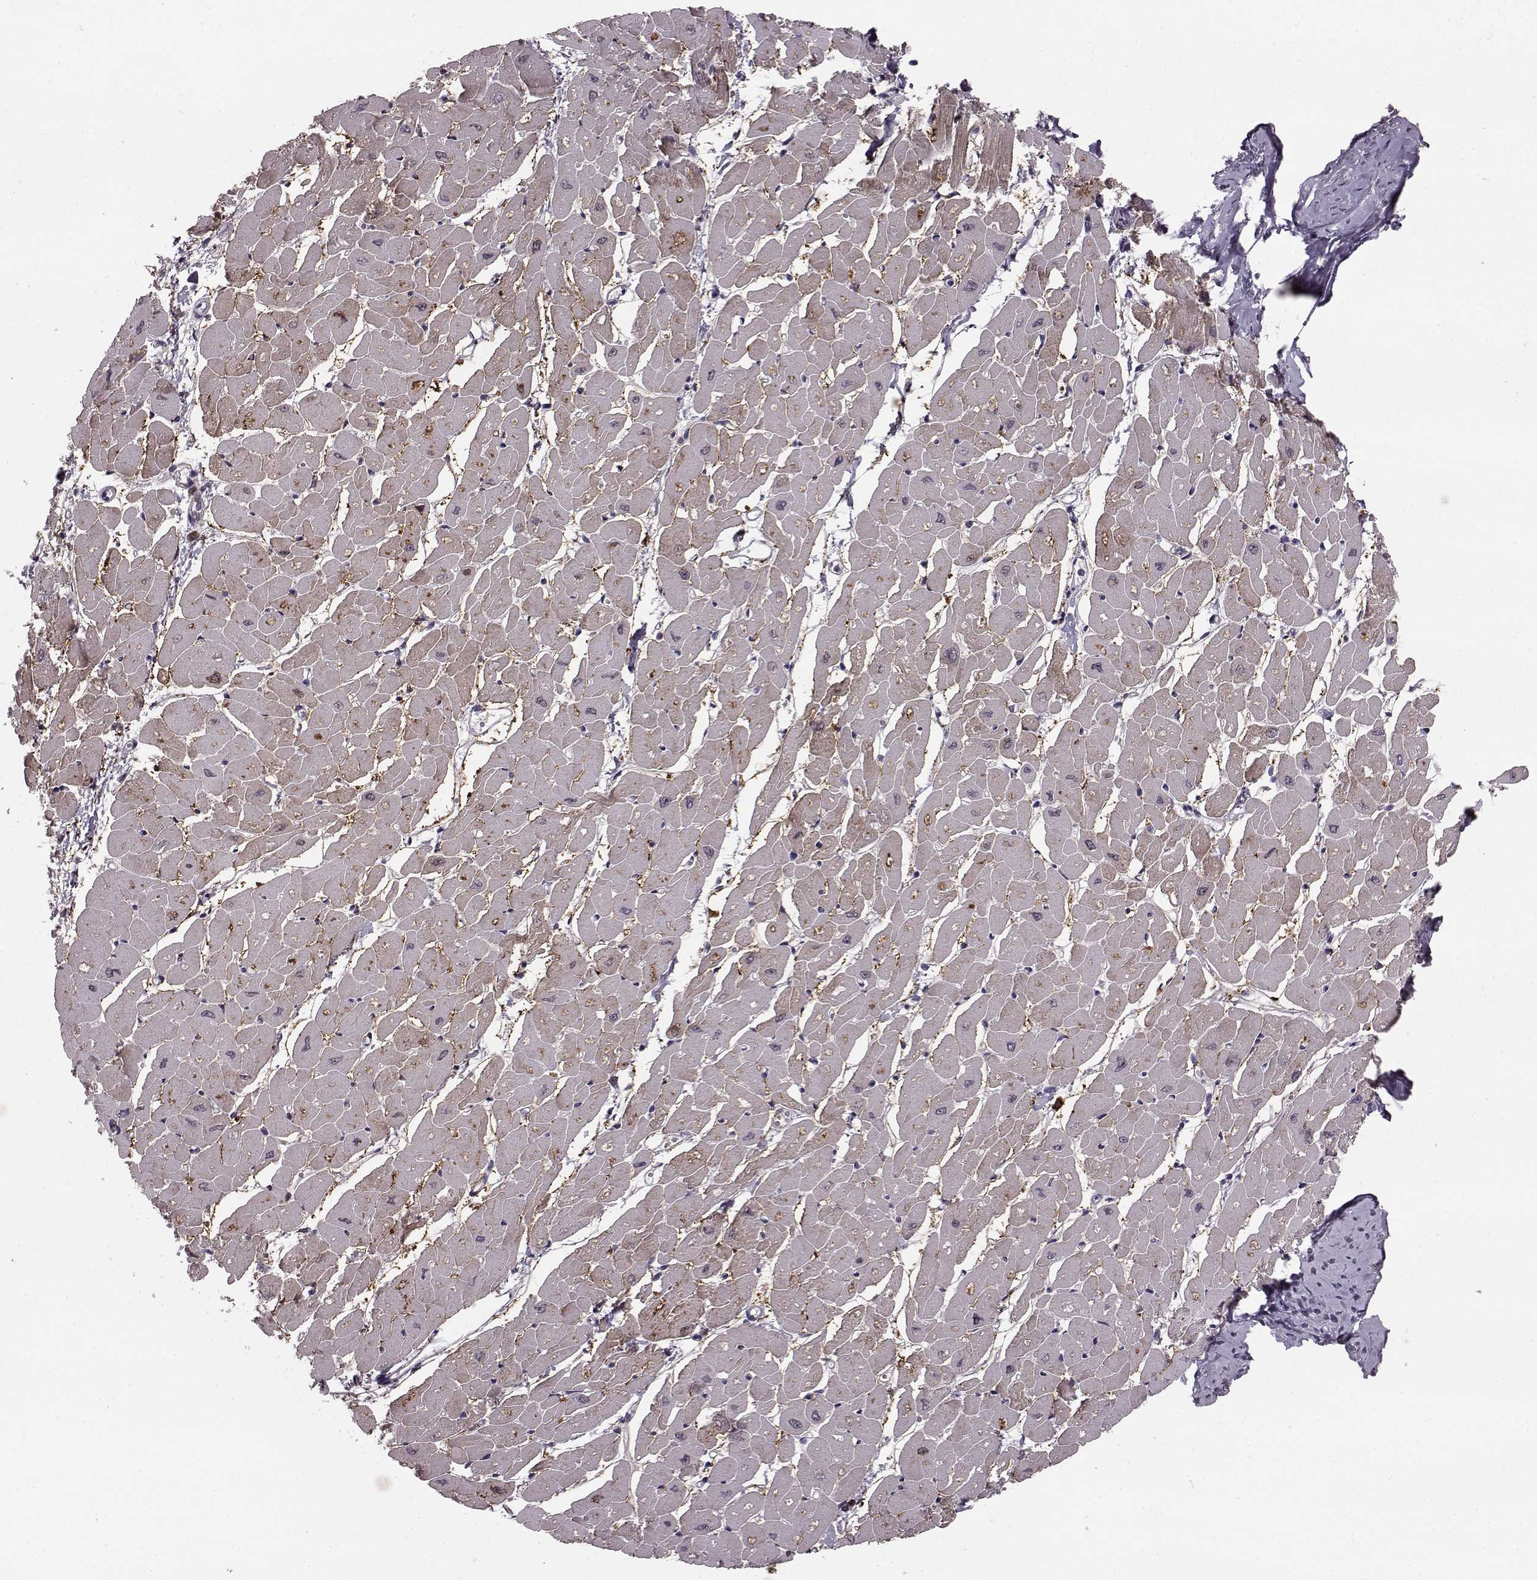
{"staining": {"intensity": "moderate", "quantity": ">75%", "location": "cytoplasmic/membranous"}, "tissue": "heart muscle", "cell_type": "Cardiomyocytes", "image_type": "normal", "snomed": [{"axis": "morphology", "description": "Normal tissue, NOS"}, {"axis": "topography", "description": "Heart"}], "caption": "Immunohistochemistry (IHC) photomicrograph of unremarkable heart muscle: human heart muscle stained using immunohistochemistry exhibits medium levels of moderate protein expression localized specifically in the cytoplasmic/membranous of cardiomyocytes, appearing as a cytoplasmic/membranous brown color.", "gene": "SLC52A3", "patient": {"sex": "male", "age": 57}}